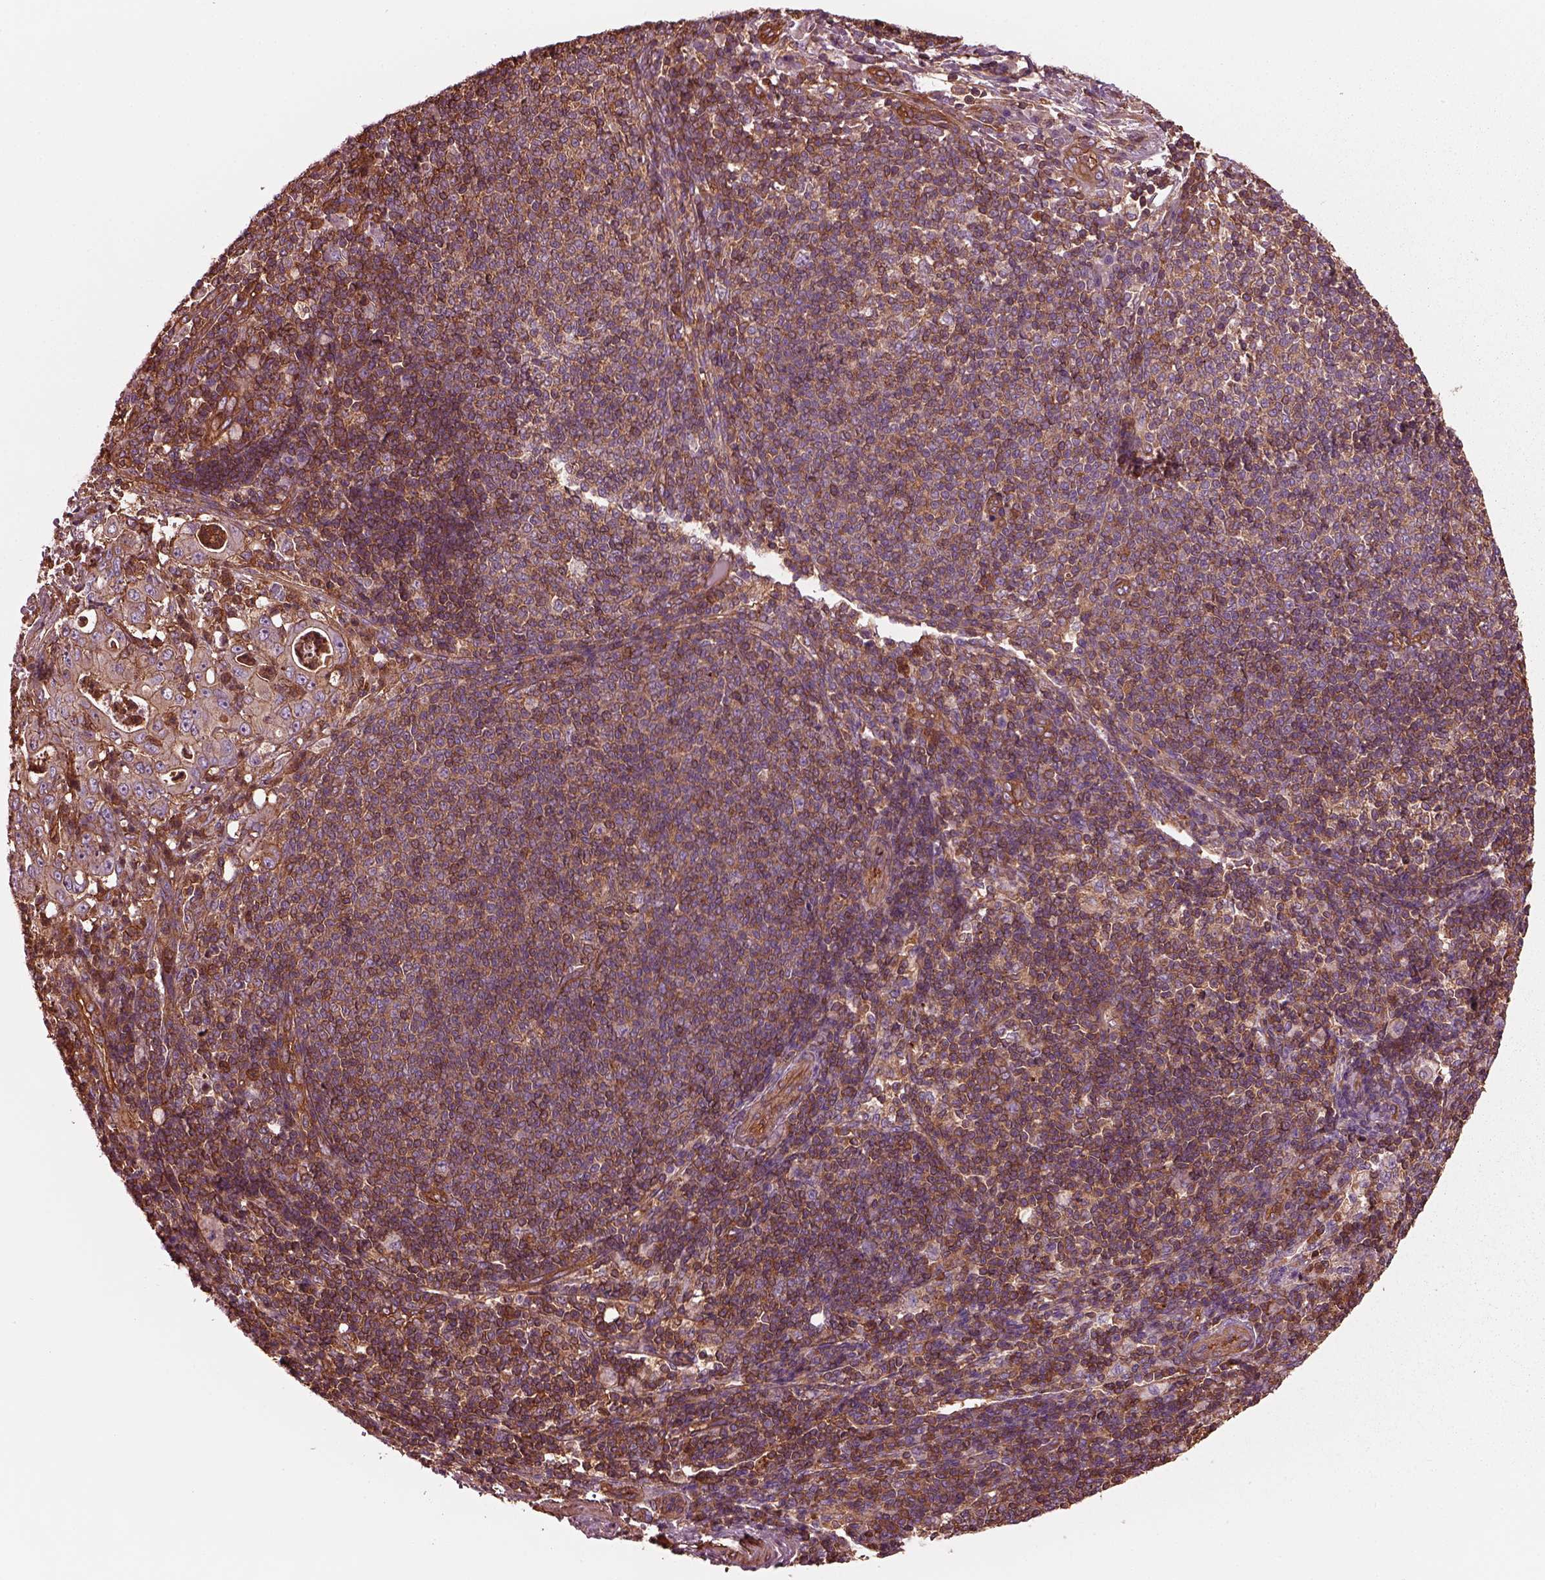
{"staining": {"intensity": "weak", "quantity": ">75%", "location": "cytoplasmic/membranous"}, "tissue": "pancreatic cancer", "cell_type": "Tumor cells", "image_type": "cancer", "snomed": [{"axis": "morphology", "description": "Adenocarcinoma, NOS"}, {"axis": "topography", "description": "Pancreas"}], "caption": "An immunohistochemistry (IHC) micrograph of neoplastic tissue is shown. Protein staining in brown labels weak cytoplasmic/membranous positivity in pancreatic adenocarcinoma within tumor cells. Using DAB (brown) and hematoxylin (blue) stains, captured at high magnification using brightfield microscopy.", "gene": "MYL6", "patient": {"sex": "male", "age": 71}}